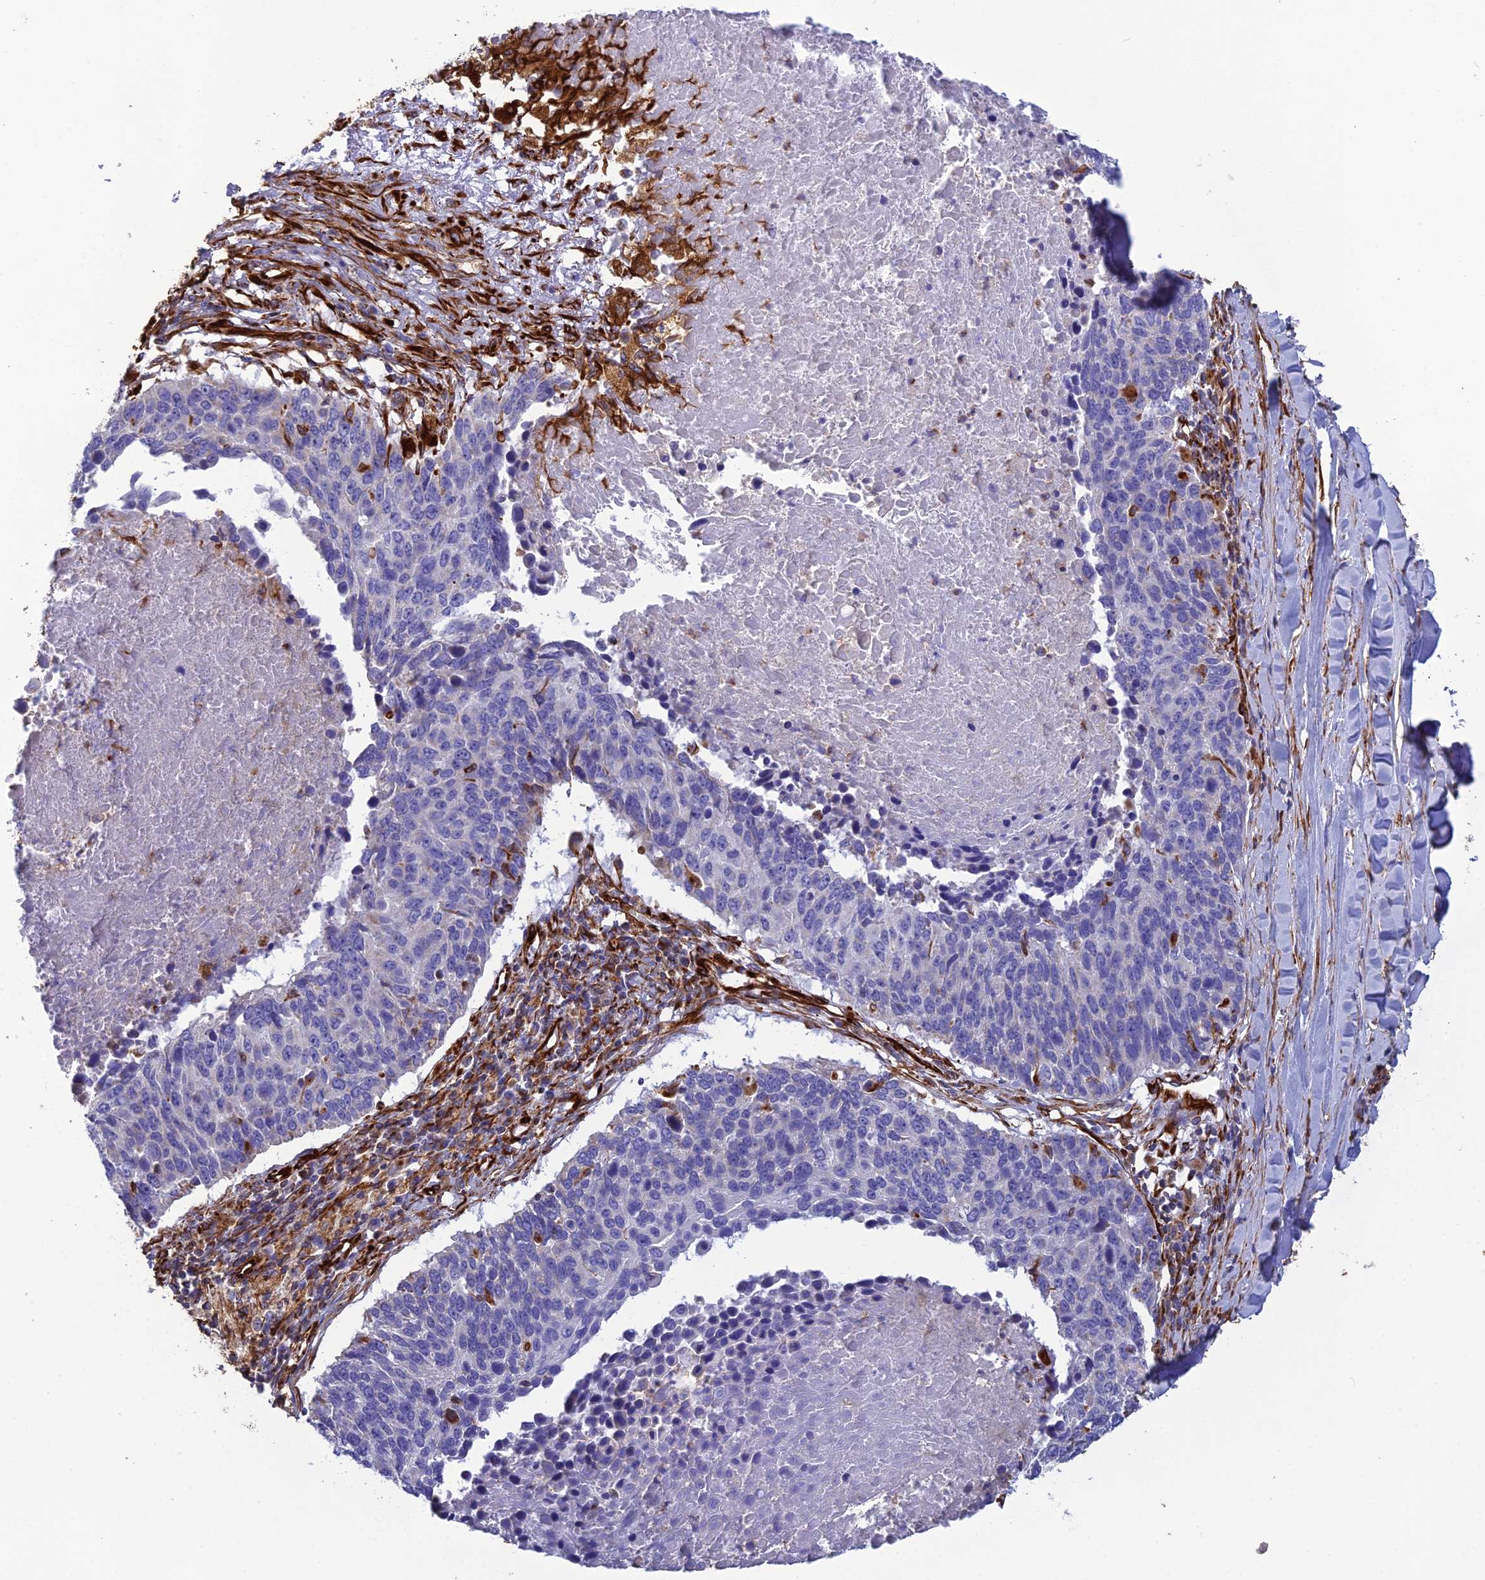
{"staining": {"intensity": "negative", "quantity": "none", "location": "none"}, "tissue": "lung cancer", "cell_type": "Tumor cells", "image_type": "cancer", "snomed": [{"axis": "morphology", "description": "Normal tissue, NOS"}, {"axis": "morphology", "description": "Squamous cell carcinoma, NOS"}, {"axis": "topography", "description": "Lymph node"}, {"axis": "topography", "description": "Lung"}], "caption": "IHC of human lung cancer (squamous cell carcinoma) shows no expression in tumor cells.", "gene": "FBXL20", "patient": {"sex": "male", "age": 66}}